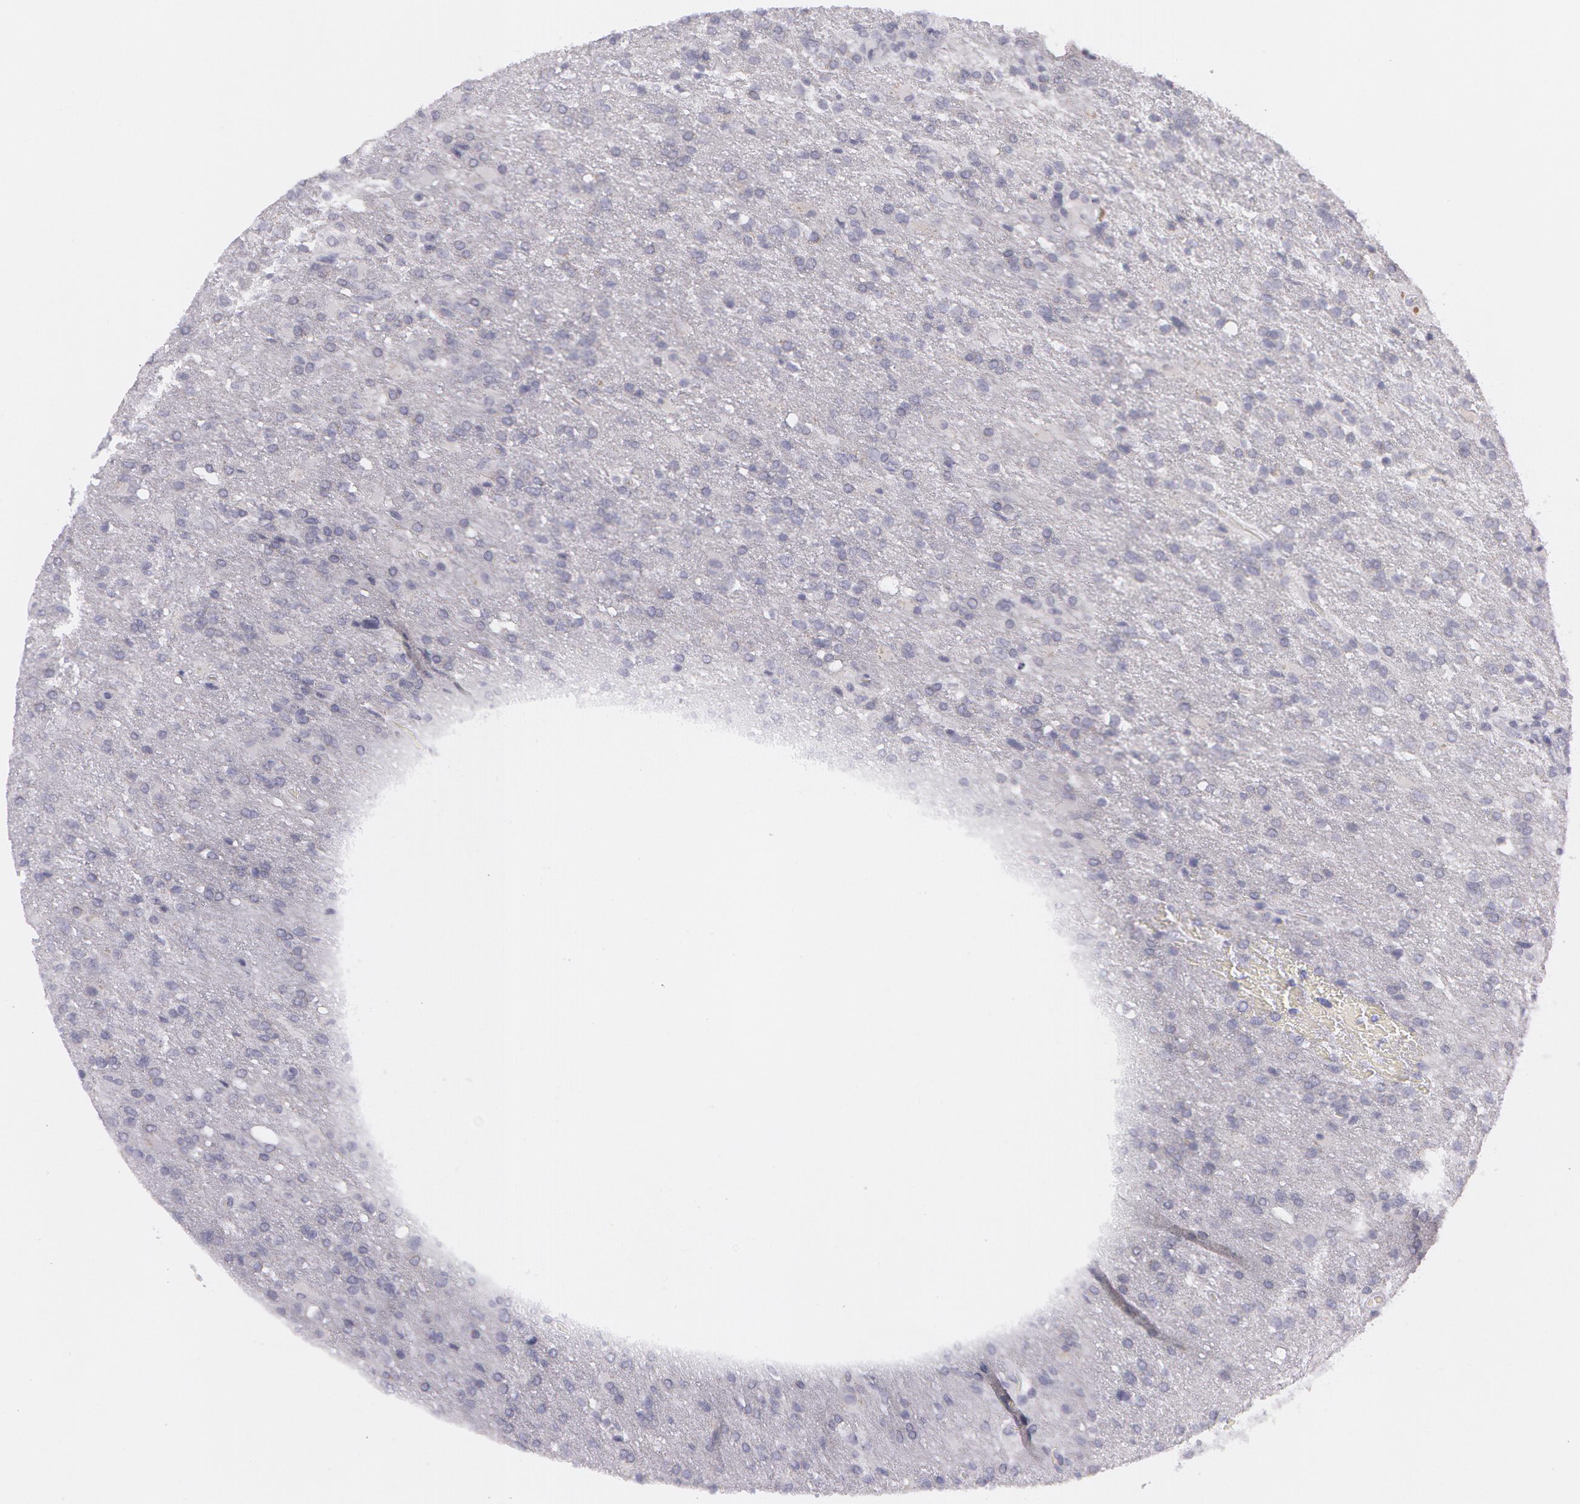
{"staining": {"intensity": "negative", "quantity": "none", "location": "none"}, "tissue": "glioma", "cell_type": "Tumor cells", "image_type": "cancer", "snomed": [{"axis": "morphology", "description": "Glioma, malignant, High grade"}, {"axis": "topography", "description": "Brain"}], "caption": "A micrograph of high-grade glioma (malignant) stained for a protein demonstrates no brown staining in tumor cells.", "gene": "IL1RN", "patient": {"sex": "male", "age": 68}}